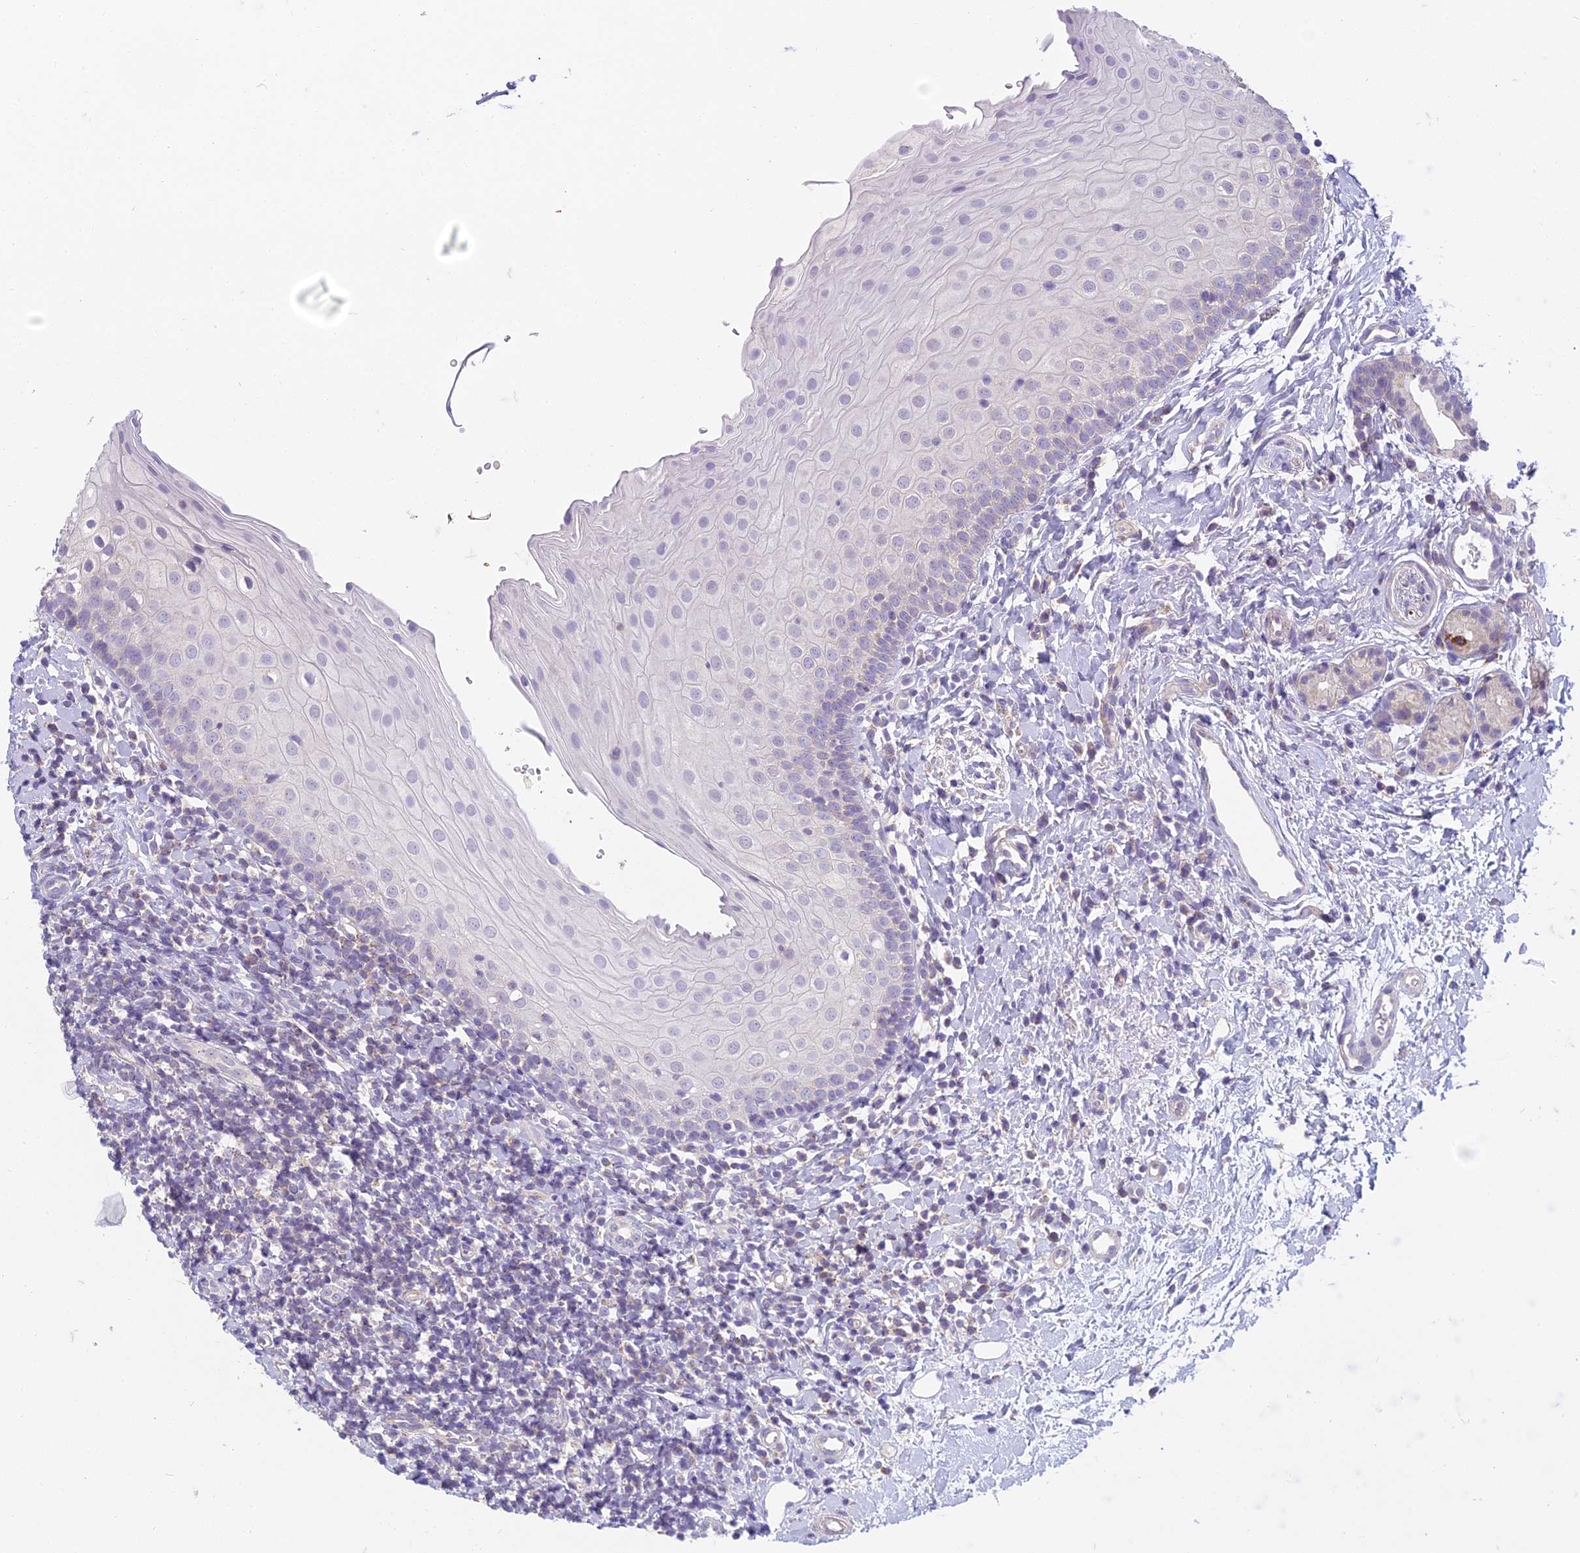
{"staining": {"intensity": "weak", "quantity": "<25%", "location": "nuclear"}, "tissue": "oral mucosa", "cell_type": "Squamous epithelial cells", "image_type": "normal", "snomed": [{"axis": "morphology", "description": "Normal tissue, NOS"}, {"axis": "topography", "description": "Oral tissue"}], "caption": "Histopathology image shows no significant protein staining in squamous epithelial cells of unremarkable oral mucosa.", "gene": "DUS2", "patient": {"sex": "male", "age": 46}}